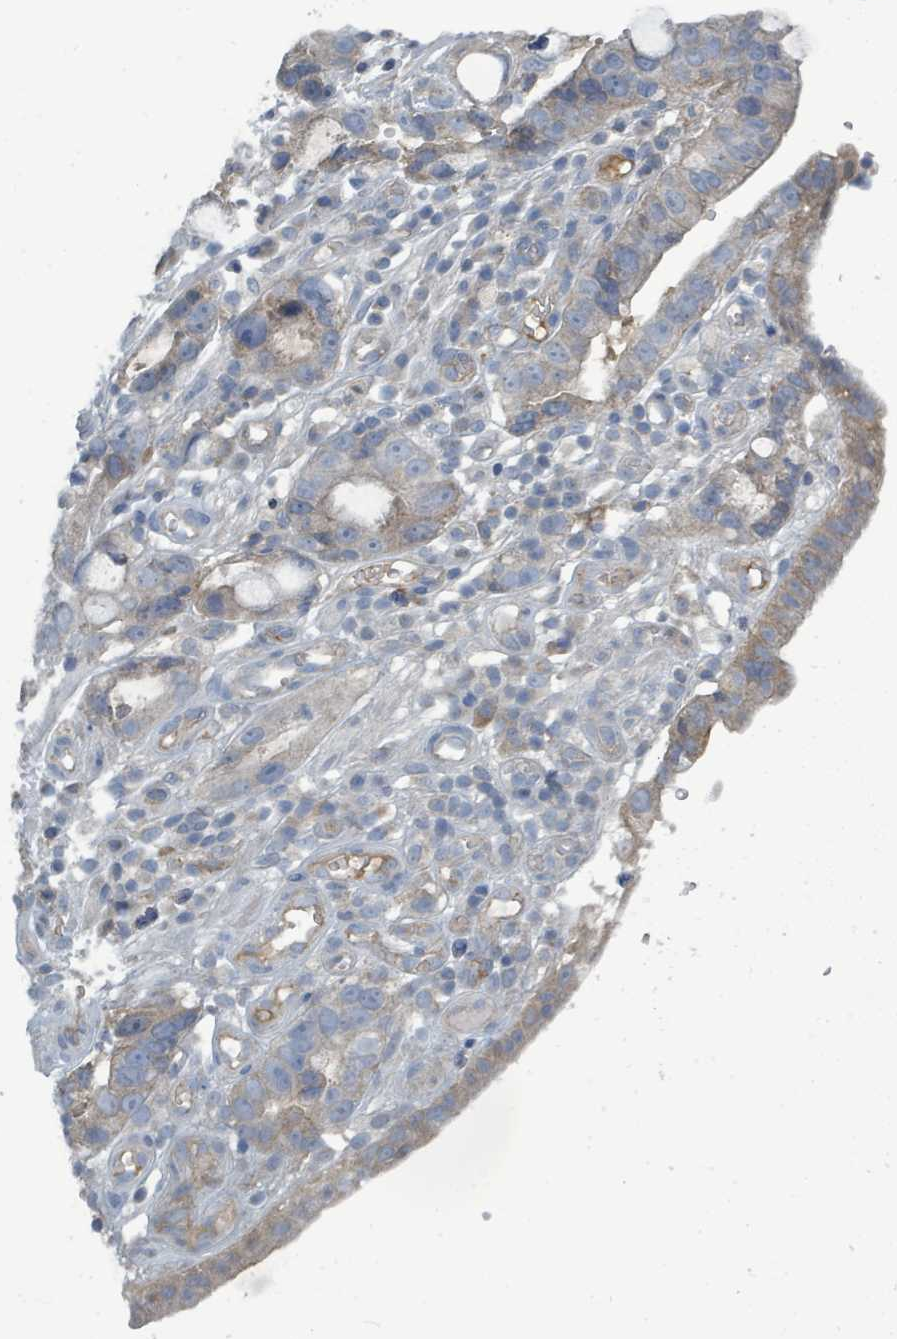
{"staining": {"intensity": "moderate", "quantity": "<25%", "location": "cytoplasmic/membranous"}, "tissue": "stomach cancer", "cell_type": "Tumor cells", "image_type": "cancer", "snomed": [{"axis": "morphology", "description": "Adenocarcinoma, NOS"}, {"axis": "topography", "description": "Stomach"}], "caption": "About <25% of tumor cells in stomach adenocarcinoma show moderate cytoplasmic/membranous protein staining as visualized by brown immunohistochemical staining.", "gene": "SLC25A23", "patient": {"sex": "male", "age": 55}}